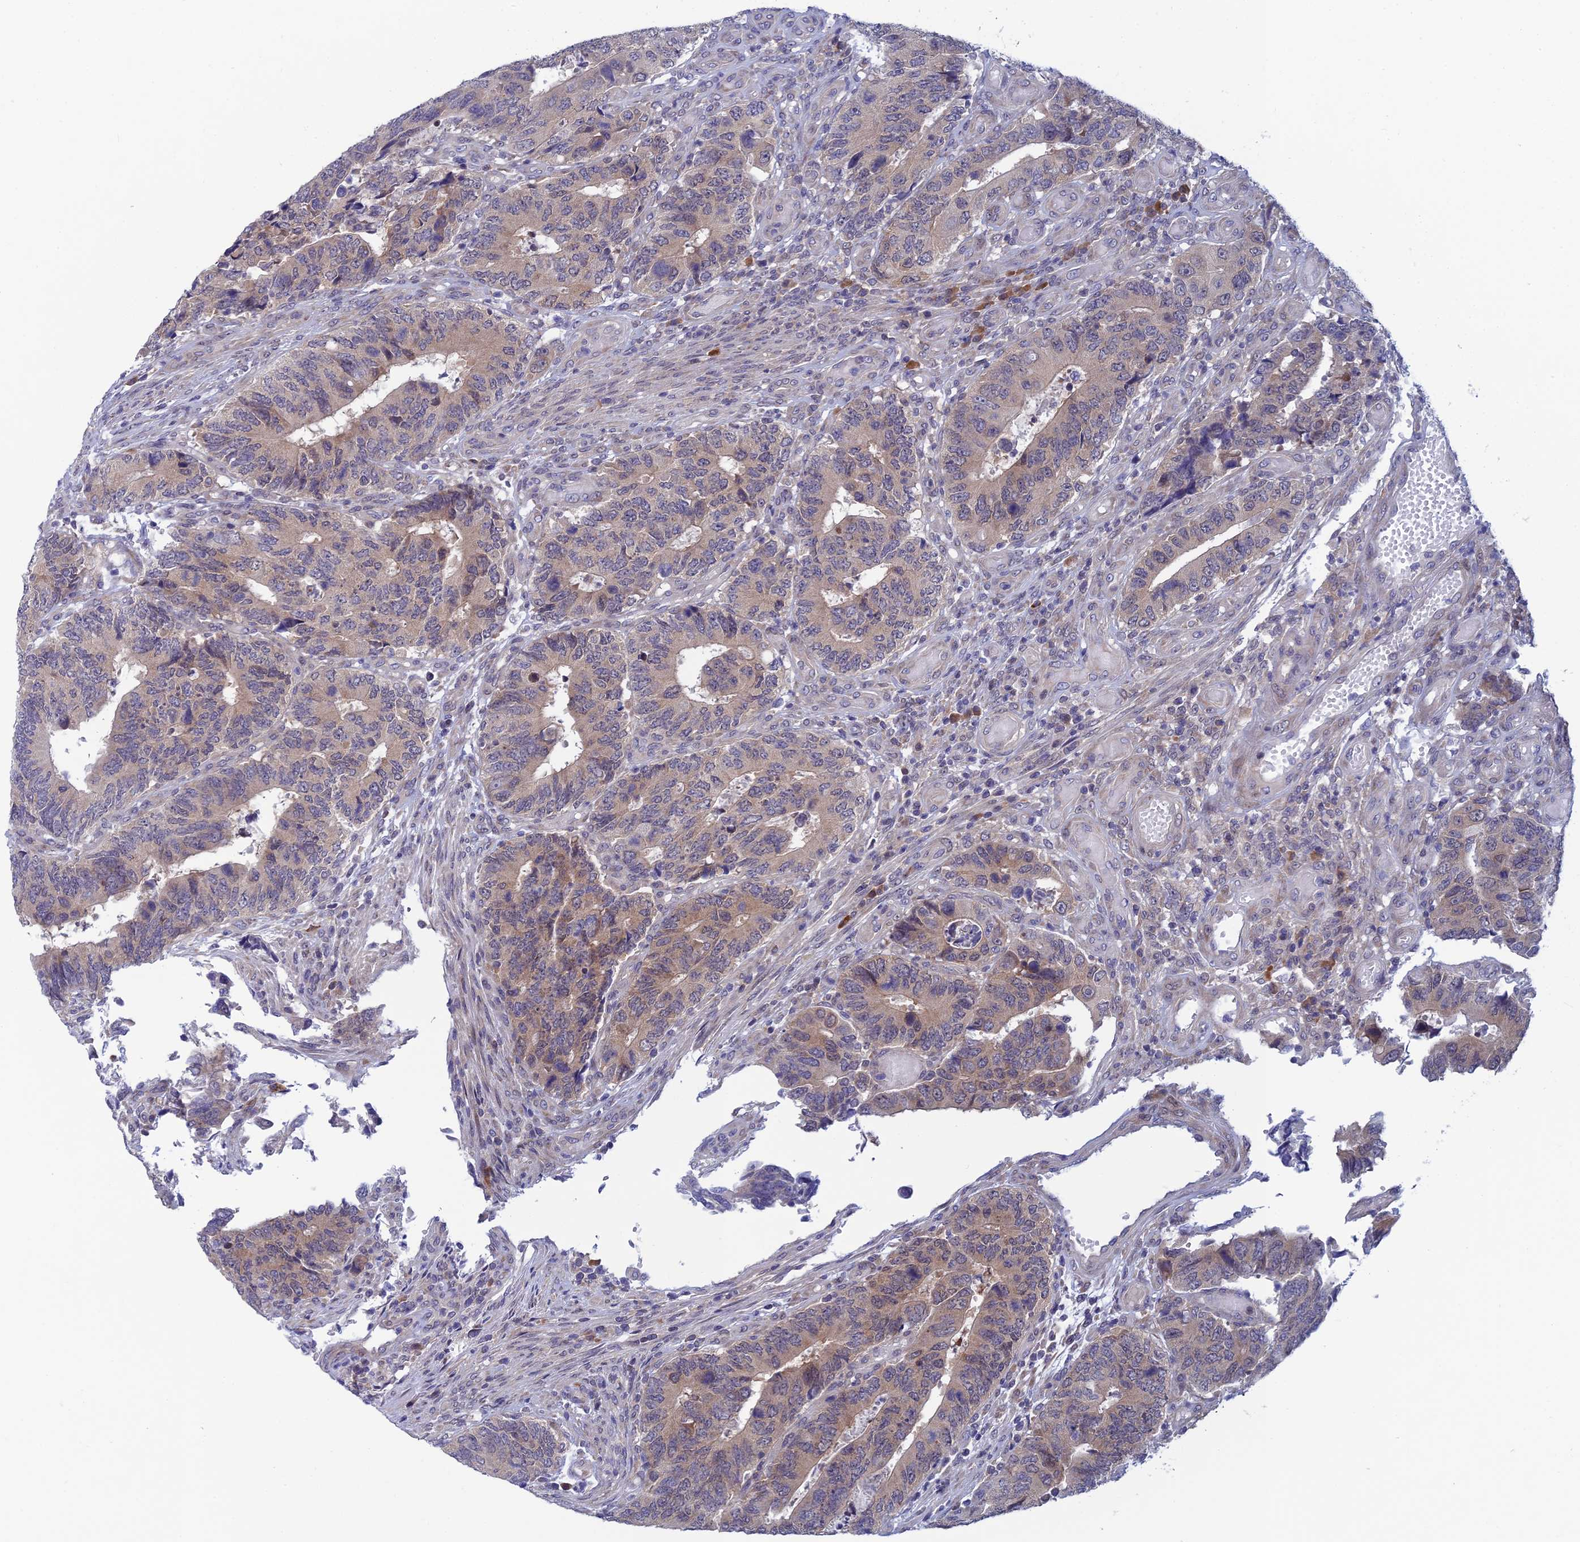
{"staining": {"intensity": "weak", "quantity": "25%-75%", "location": "cytoplasmic/membranous"}, "tissue": "colorectal cancer", "cell_type": "Tumor cells", "image_type": "cancer", "snomed": [{"axis": "morphology", "description": "Adenocarcinoma, NOS"}, {"axis": "topography", "description": "Colon"}], "caption": "Weak cytoplasmic/membranous staining is present in approximately 25%-75% of tumor cells in adenocarcinoma (colorectal). The protein of interest is stained brown, and the nuclei are stained in blue (DAB (3,3'-diaminobenzidine) IHC with brightfield microscopy, high magnification).", "gene": "SRA1", "patient": {"sex": "male", "age": 87}}